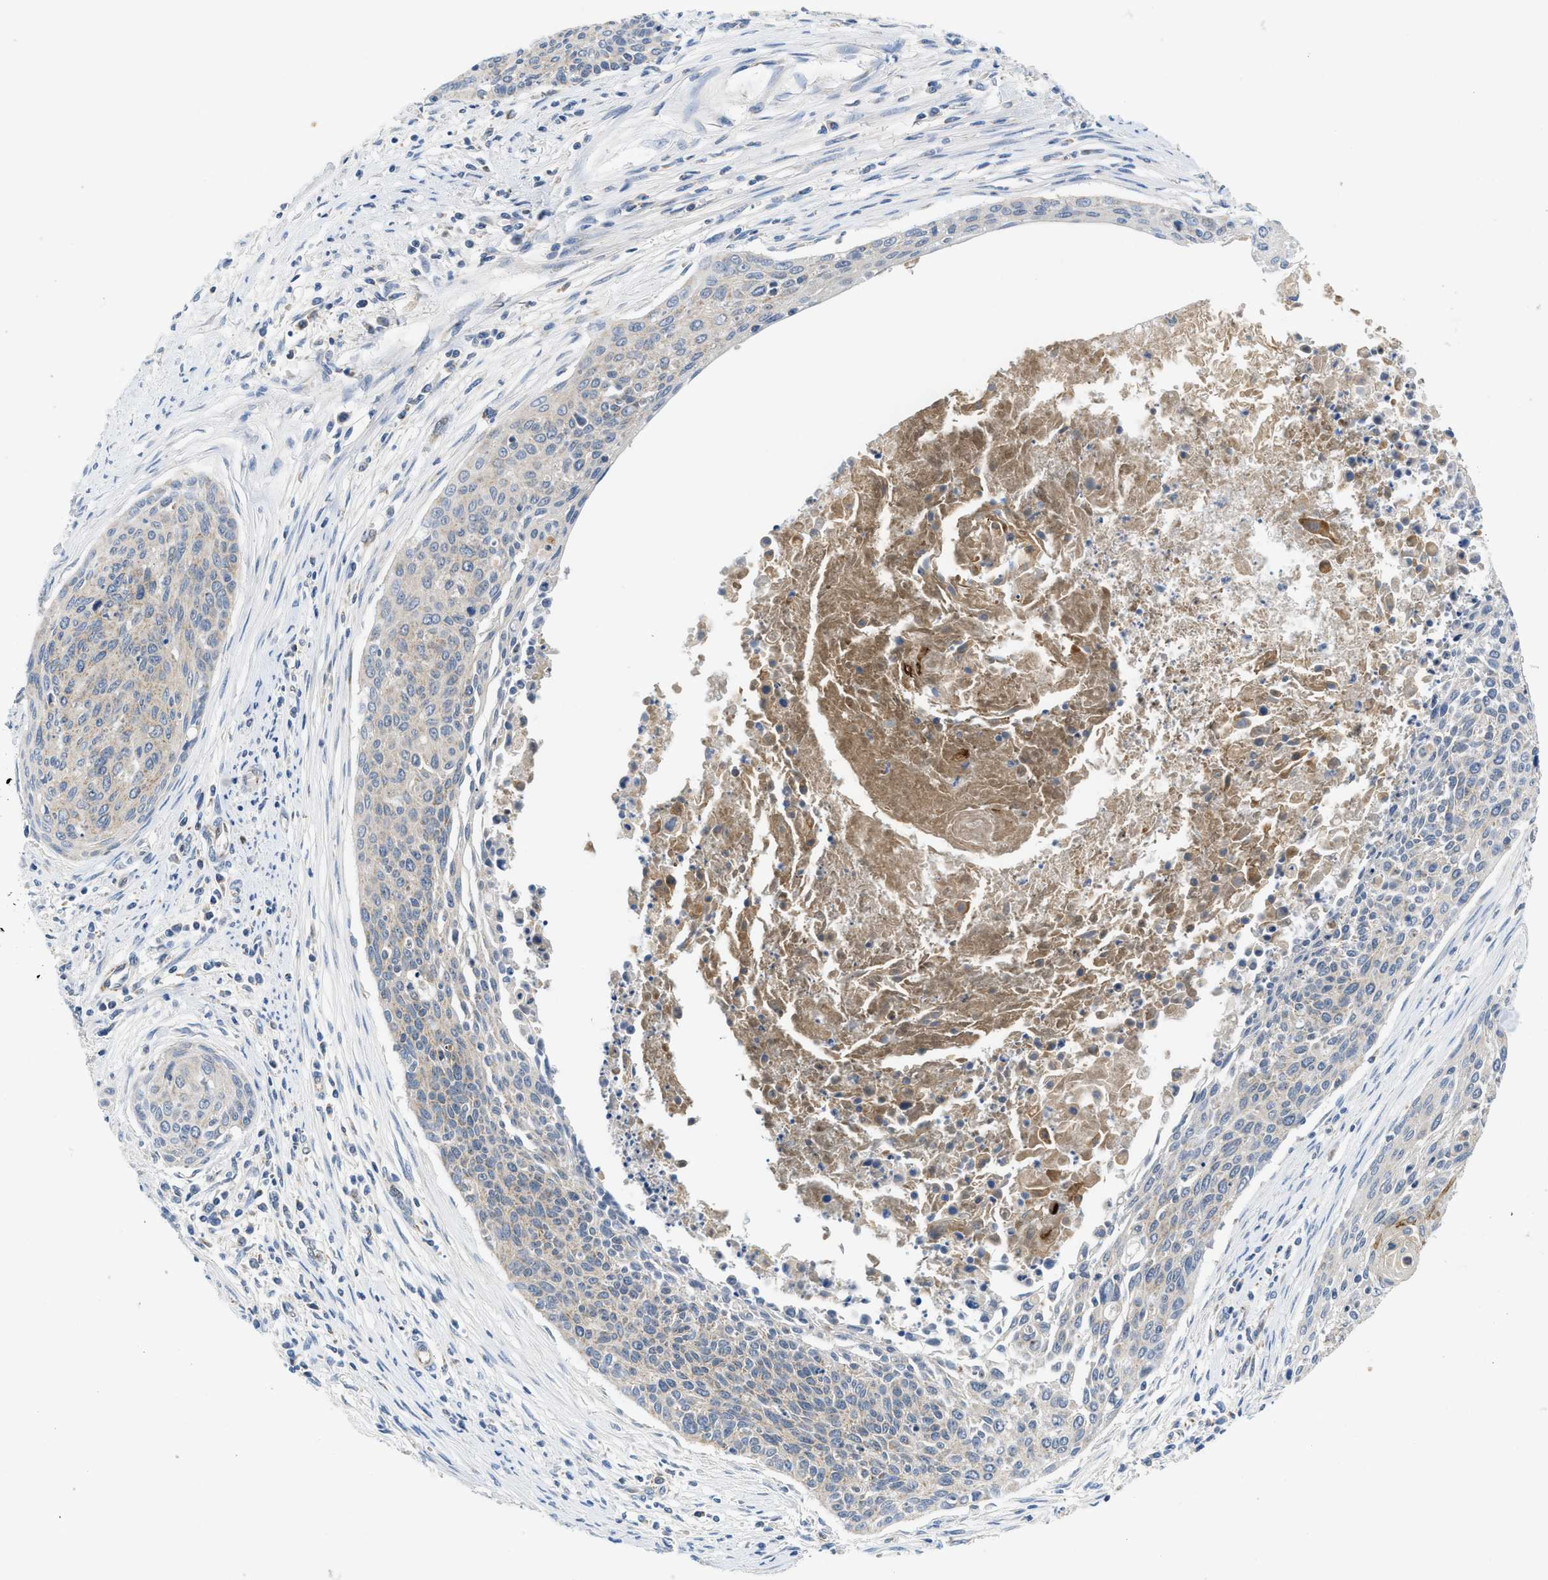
{"staining": {"intensity": "negative", "quantity": "none", "location": "none"}, "tissue": "cervical cancer", "cell_type": "Tumor cells", "image_type": "cancer", "snomed": [{"axis": "morphology", "description": "Squamous cell carcinoma, NOS"}, {"axis": "topography", "description": "Cervix"}], "caption": "Tumor cells are negative for brown protein staining in squamous cell carcinoma (cervical).", "gene": "PNKD", "patient": {"sex": "female", "age": 55}}